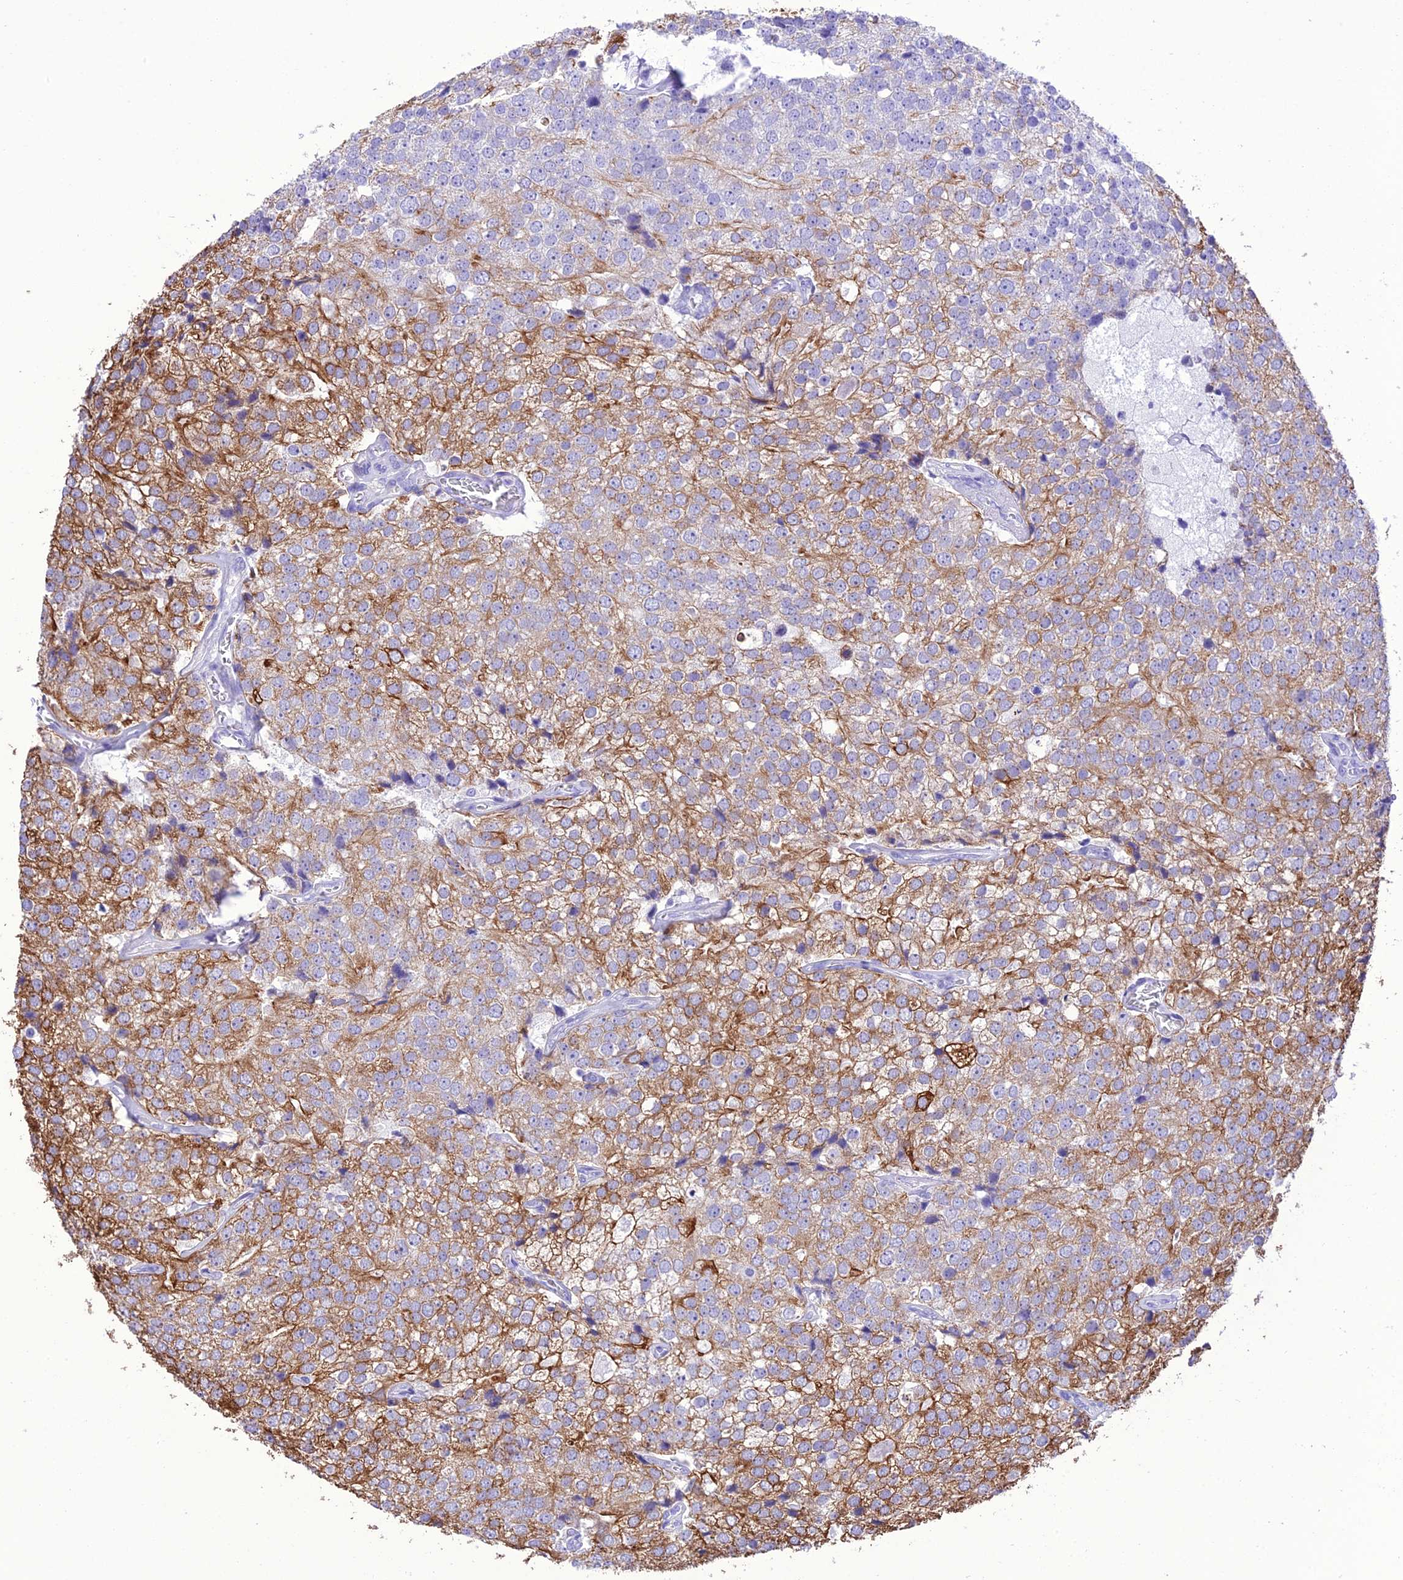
{"staining": {"intensity": "moderate", "quantity": "25%-75%", "location": "cytoplasmic/membranous"}, "tissue": "prostate cancer", "cell_type": "Tumor cells", "image_type": "cancer", "snomed": [{"axis": "morphology", "description": "Adenocarcinoma, High grade"}, {"axis": "topography", "description": "Prostate"}], "caption": "Immunohistochemistry (IHC) micrograph of human prostate cancer (adenocarcinoma (high-grade)) stained for a protein (brown), which displays medium levels of moderate cytoplasmic/membranous expression in approximately 25%-75% of tumor cells.", "gene": "VPS52", "patient": {"sex": "male", "age": 49}}